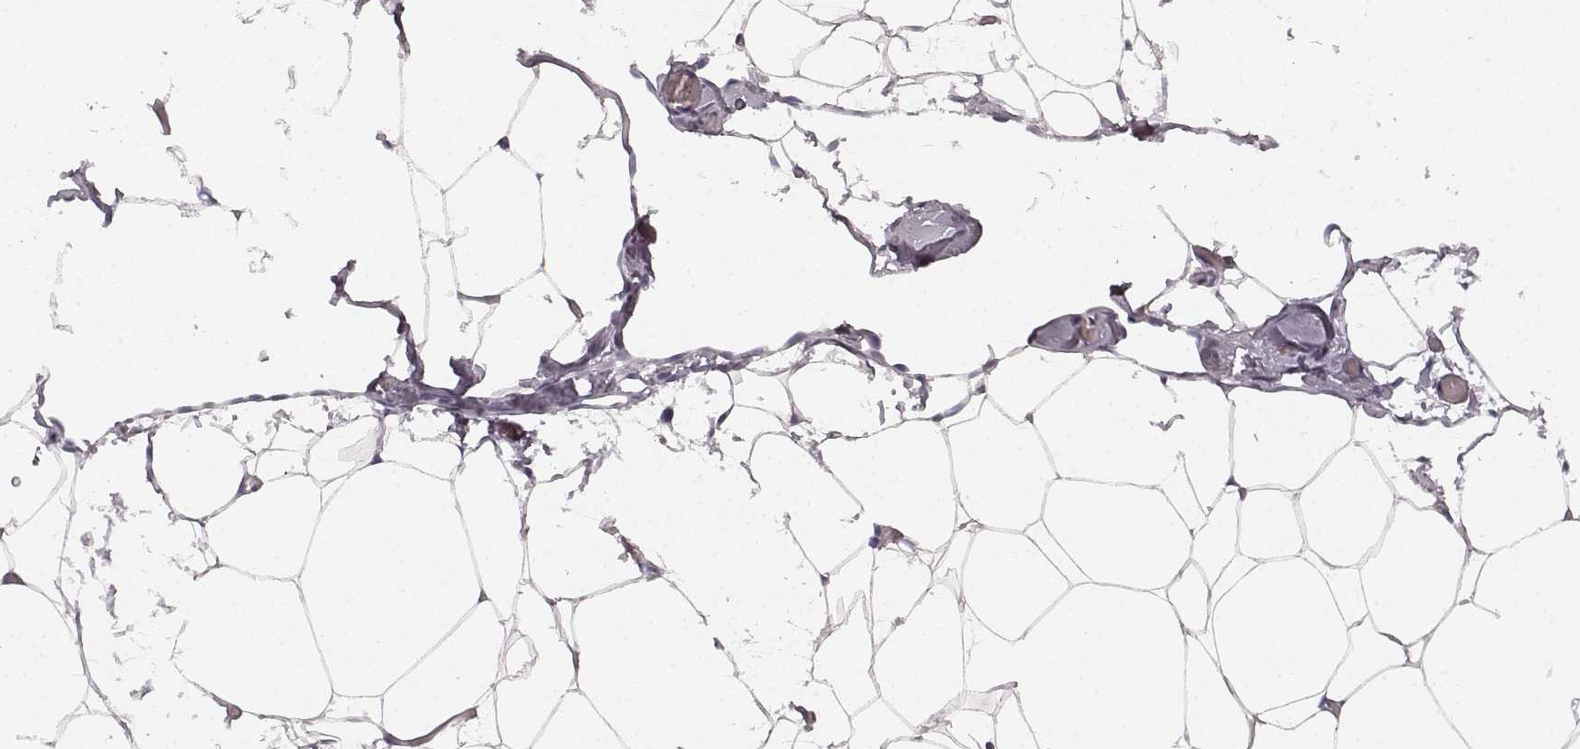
{"staining": {"intensity": "negative", "quantity": "none", "location": "none"}, "tissue": "adipose tissue", "cell_type": "Adipocytes", "image_type": "normal", "snomed": [{"axis": "morphology", "description": "Normal tissue, NOS"}, {"axis": "topography", "description": "Adipose tissue"}], "caption": "DAB (3,3'-diaminobenzidine) immunohistochemical staining of normal adipose tissue displays no significant expression in adipocytes.", "gene": "TMPRSS15", "patient": {"sex": "male", "age": 57}}